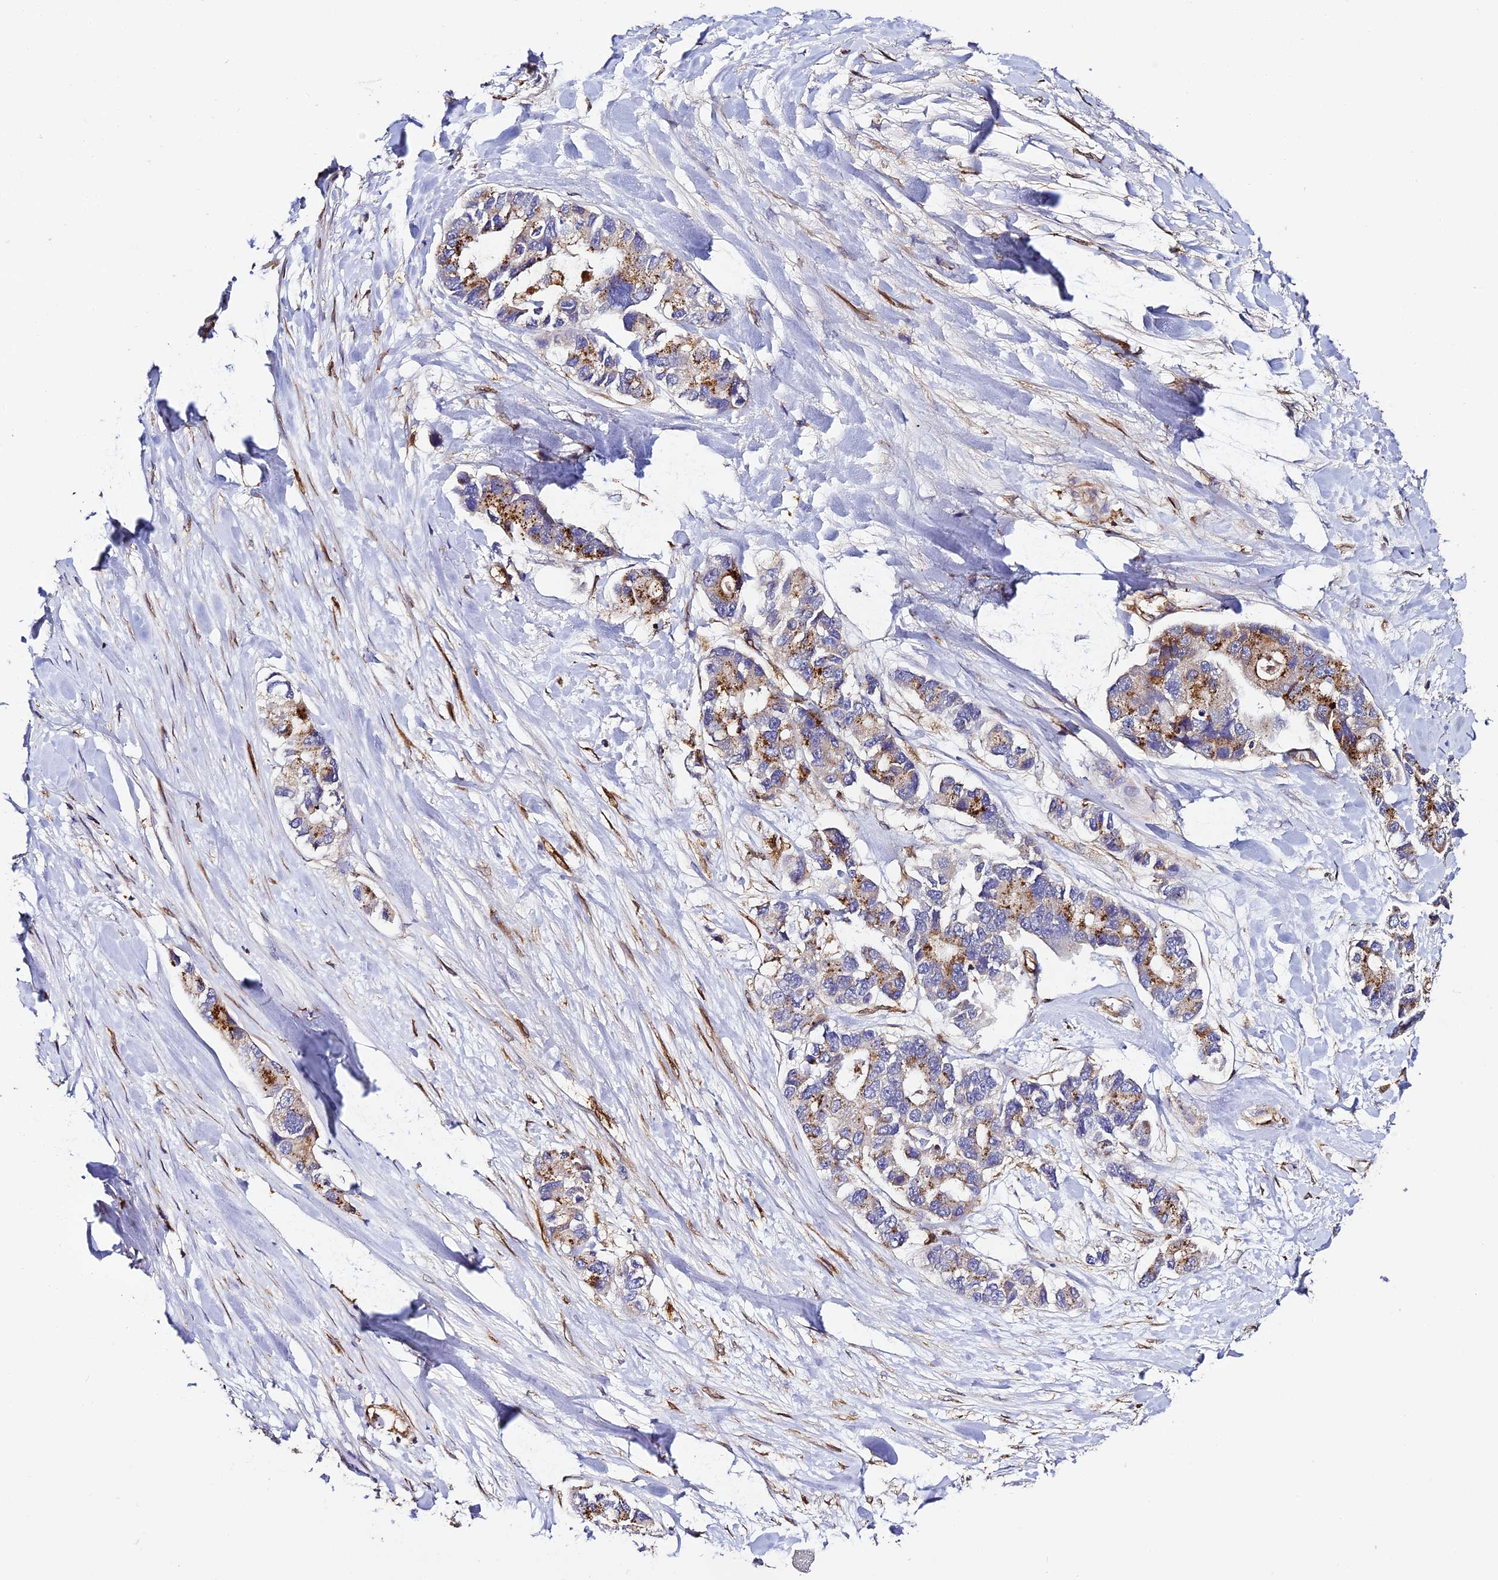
{"staining": {"intensity": "strong", "quantity": "25%-75%", "location": "cytoplasmic/membranous"}, "tissue": "lung cancer", "cell_type": "Tumor cells", "image_type": "cancer", "snomed": [{"axis": "morphology", "description": "Adenocarcinoma, NOS"}, {"axis": "topography", "description": "Lung"}], "caption": "A micrograph of lung cancer (adenocarcinoma) stained for a protein demonstrates strong cytoplasmic/membranous brown staining in tumor cells.", "gene": "TRPV2", "patient": {"sex": "female", "age": 54}}